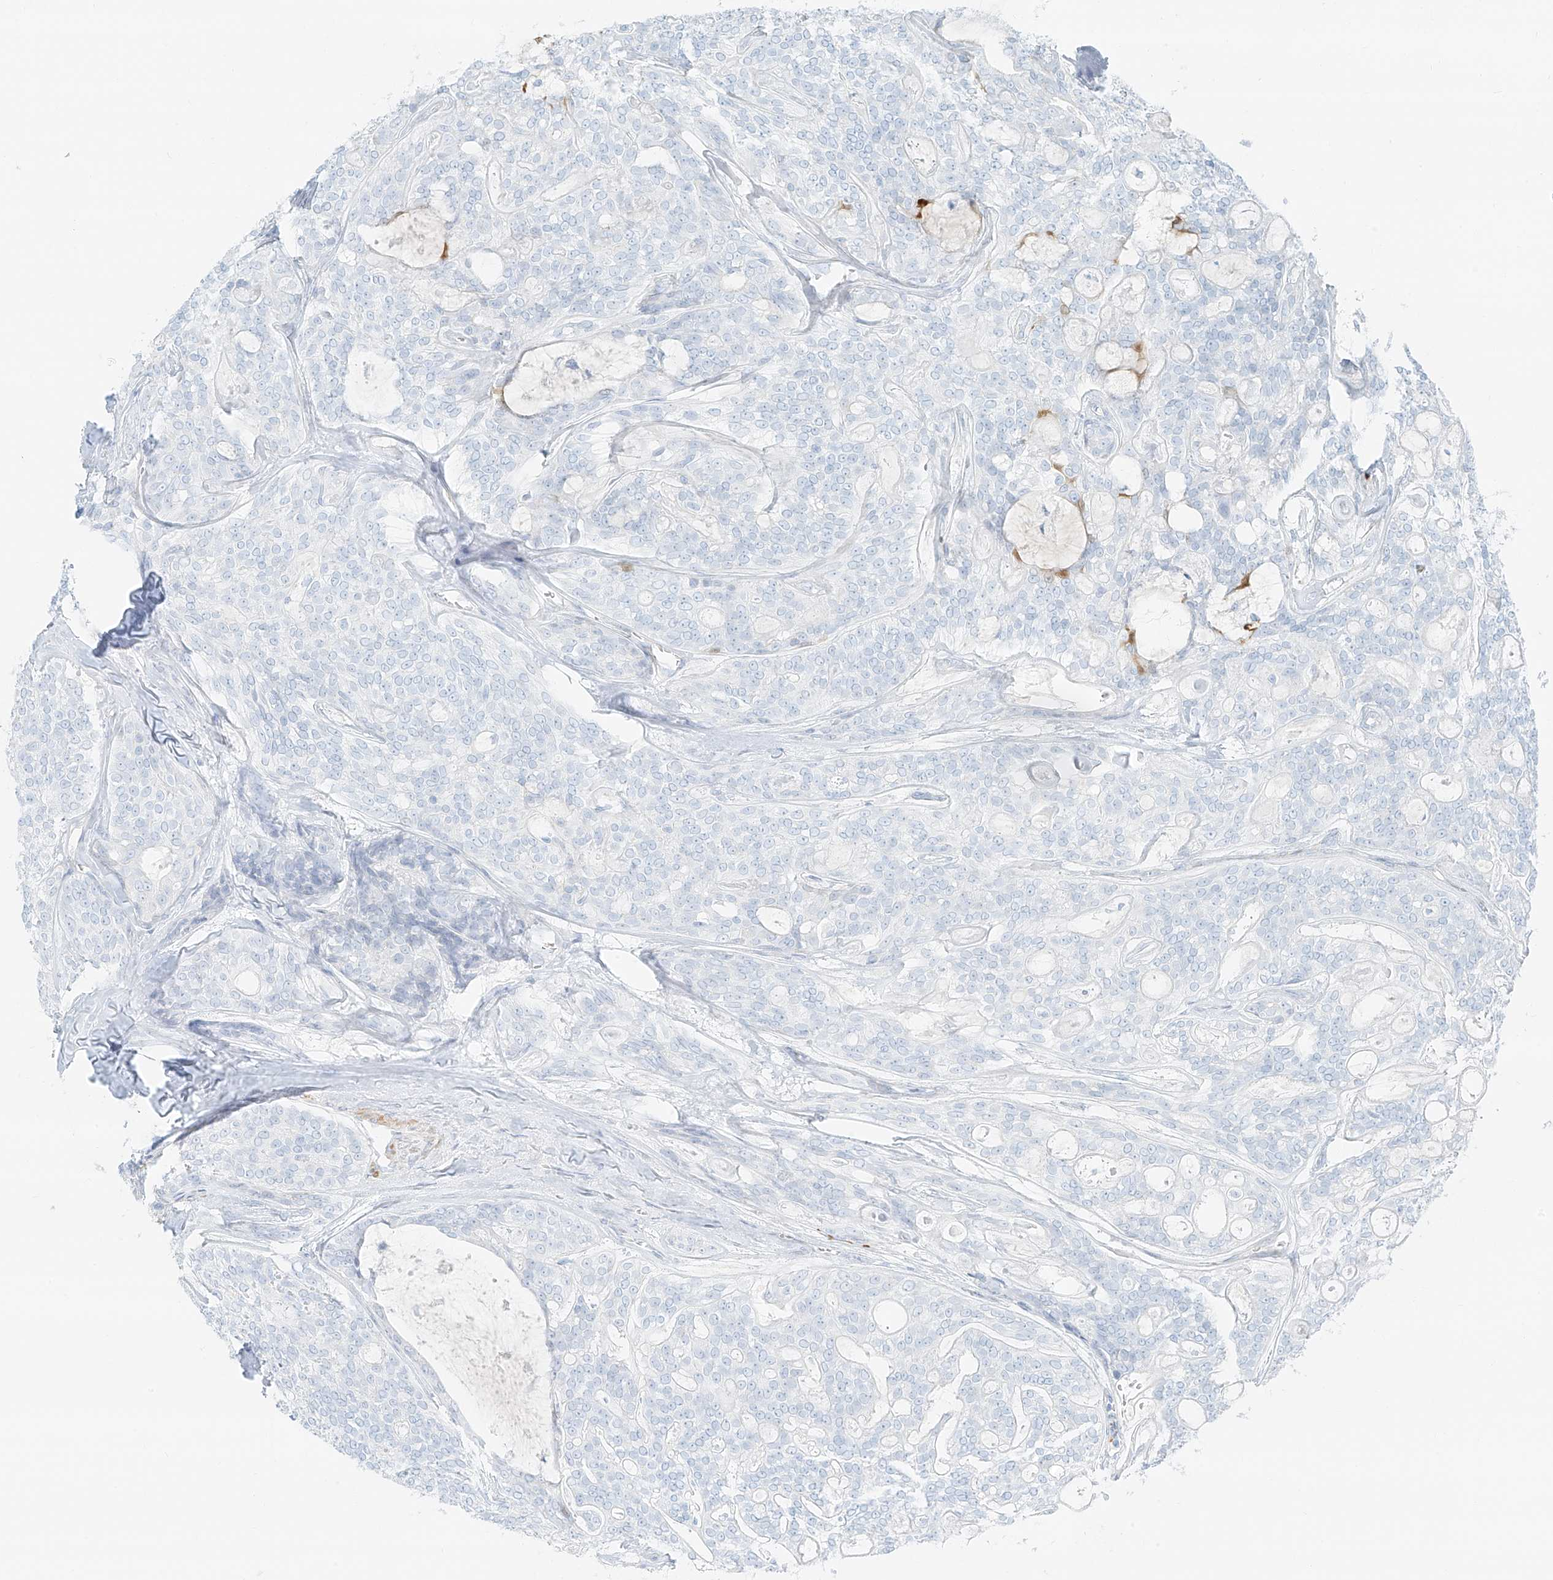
{"staining": {"intensity": "negative", "quantity": "none", "location": "none"}, "tissue": "head and neck cancer", "cell_type": "Tumor cells", "image_type": "cancer", "snomed": [{"axis": "morphology", "description": "Adenocarcinoma, NOS"}, {"axis": "topography", "description": "Head-Neck"}], "caption": "This micrograph is of head and neck adenocarcinoma stained with IHC to label a protein in brown with the nuclei are counter-stained blue. There is no expression in tumor cells.", "gene": "SMCP", "patient": {"sex": "male", "age": 66}}